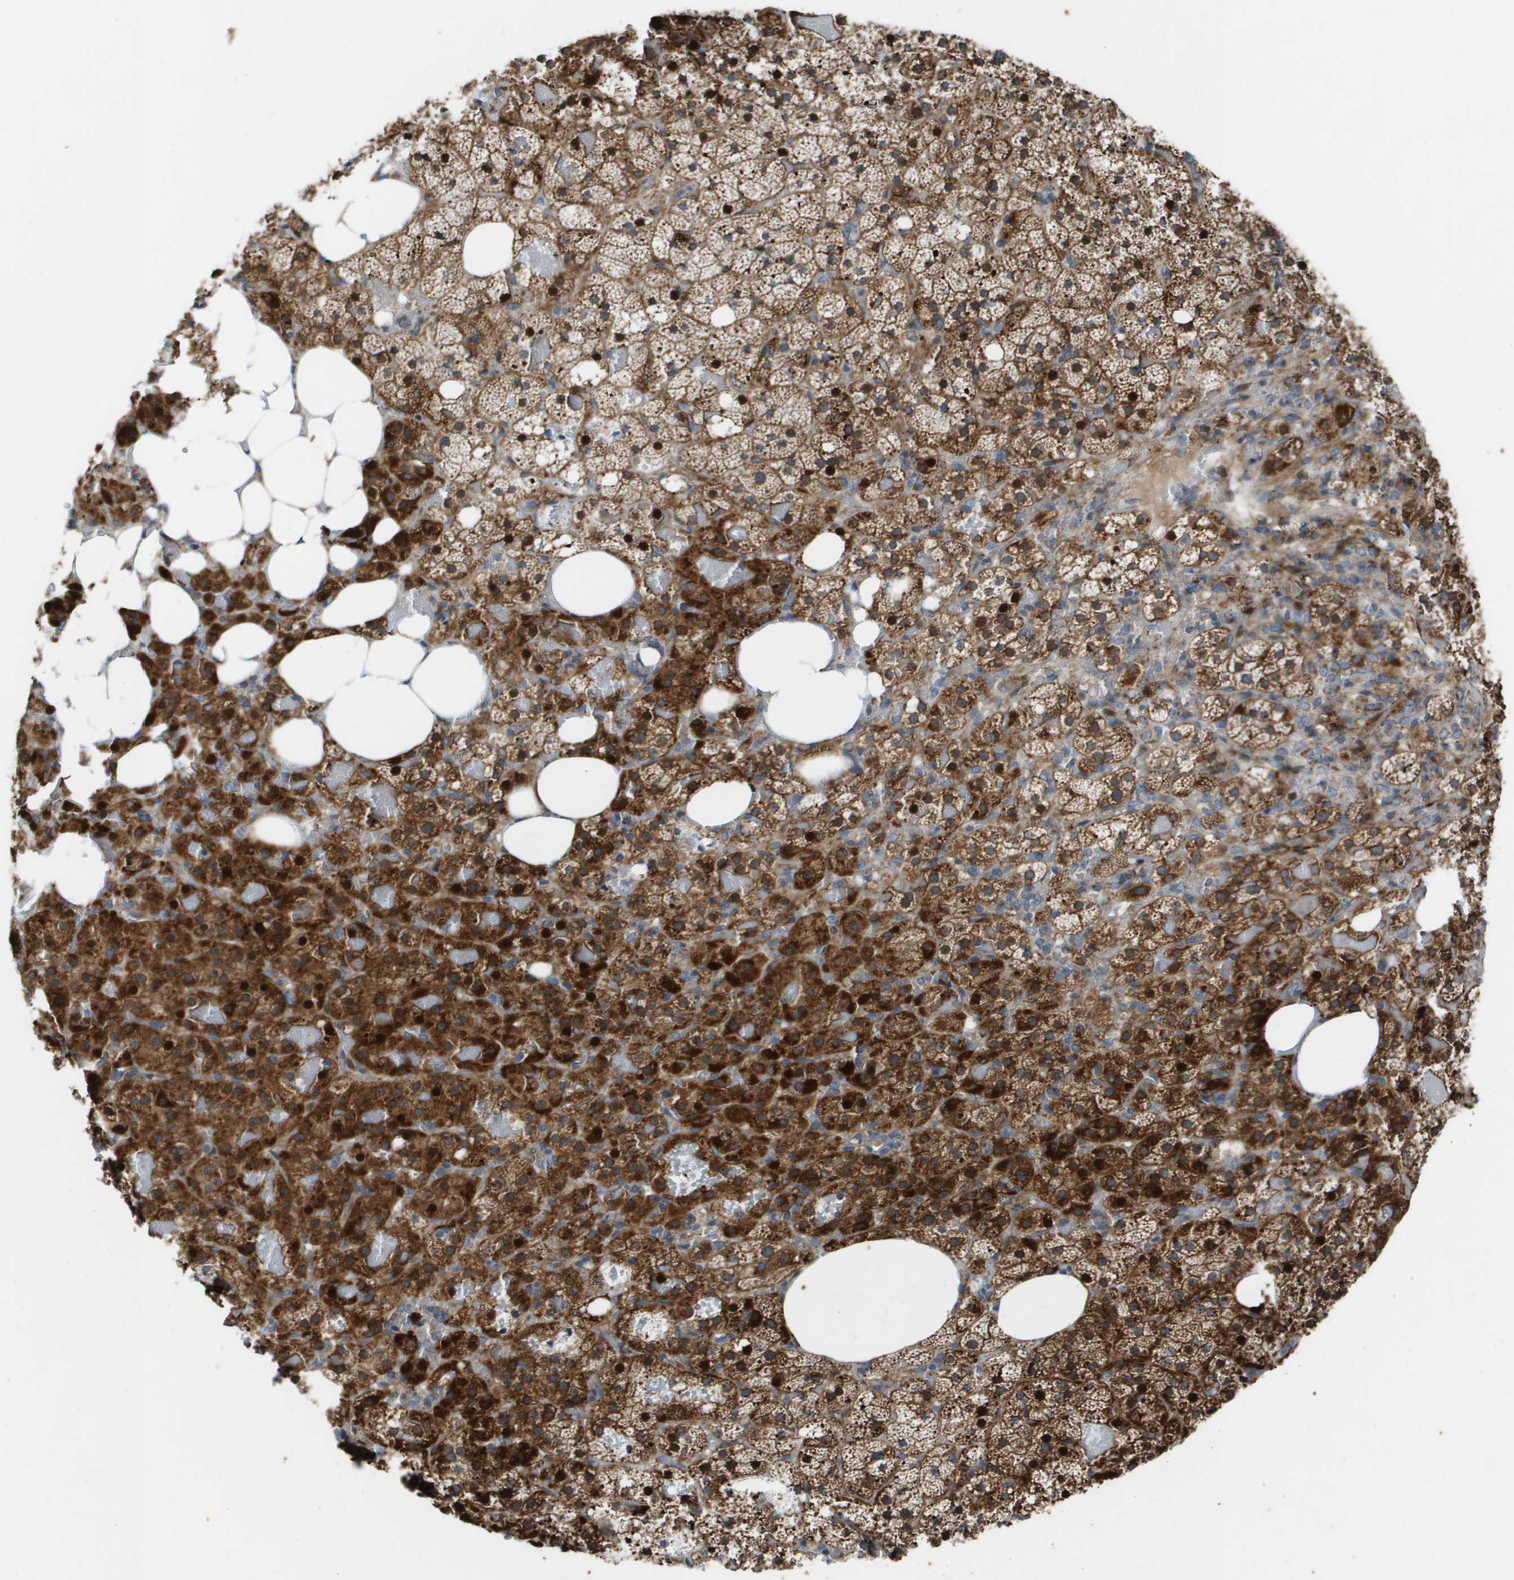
{"staining": {"intensity": "strong", "quantity": ">75%", "location": "cytoplasmic/membranous,nuclear"}, "tissue": "adrenal gland", "cell_type": "Glandular cells", "image_type": "normal", "snomed": [{"axis": "morphology", "description": "Normal tissue, NOS"}, {"axis": "topography", "description": "Adrenal gland"}], "caption": "Immunohistochemical staining of normal human adrenal gland shows strong cytoplasmic/membranous,nuclear protein staining in approximately >75% of glandular cells. The staining was performed using DAB, with brown indicating positive protein expression. Nuclei are stained blue with hematoxylin.", "gene": "MGAT3", "patient": {"sex": "female", "age": 59}}